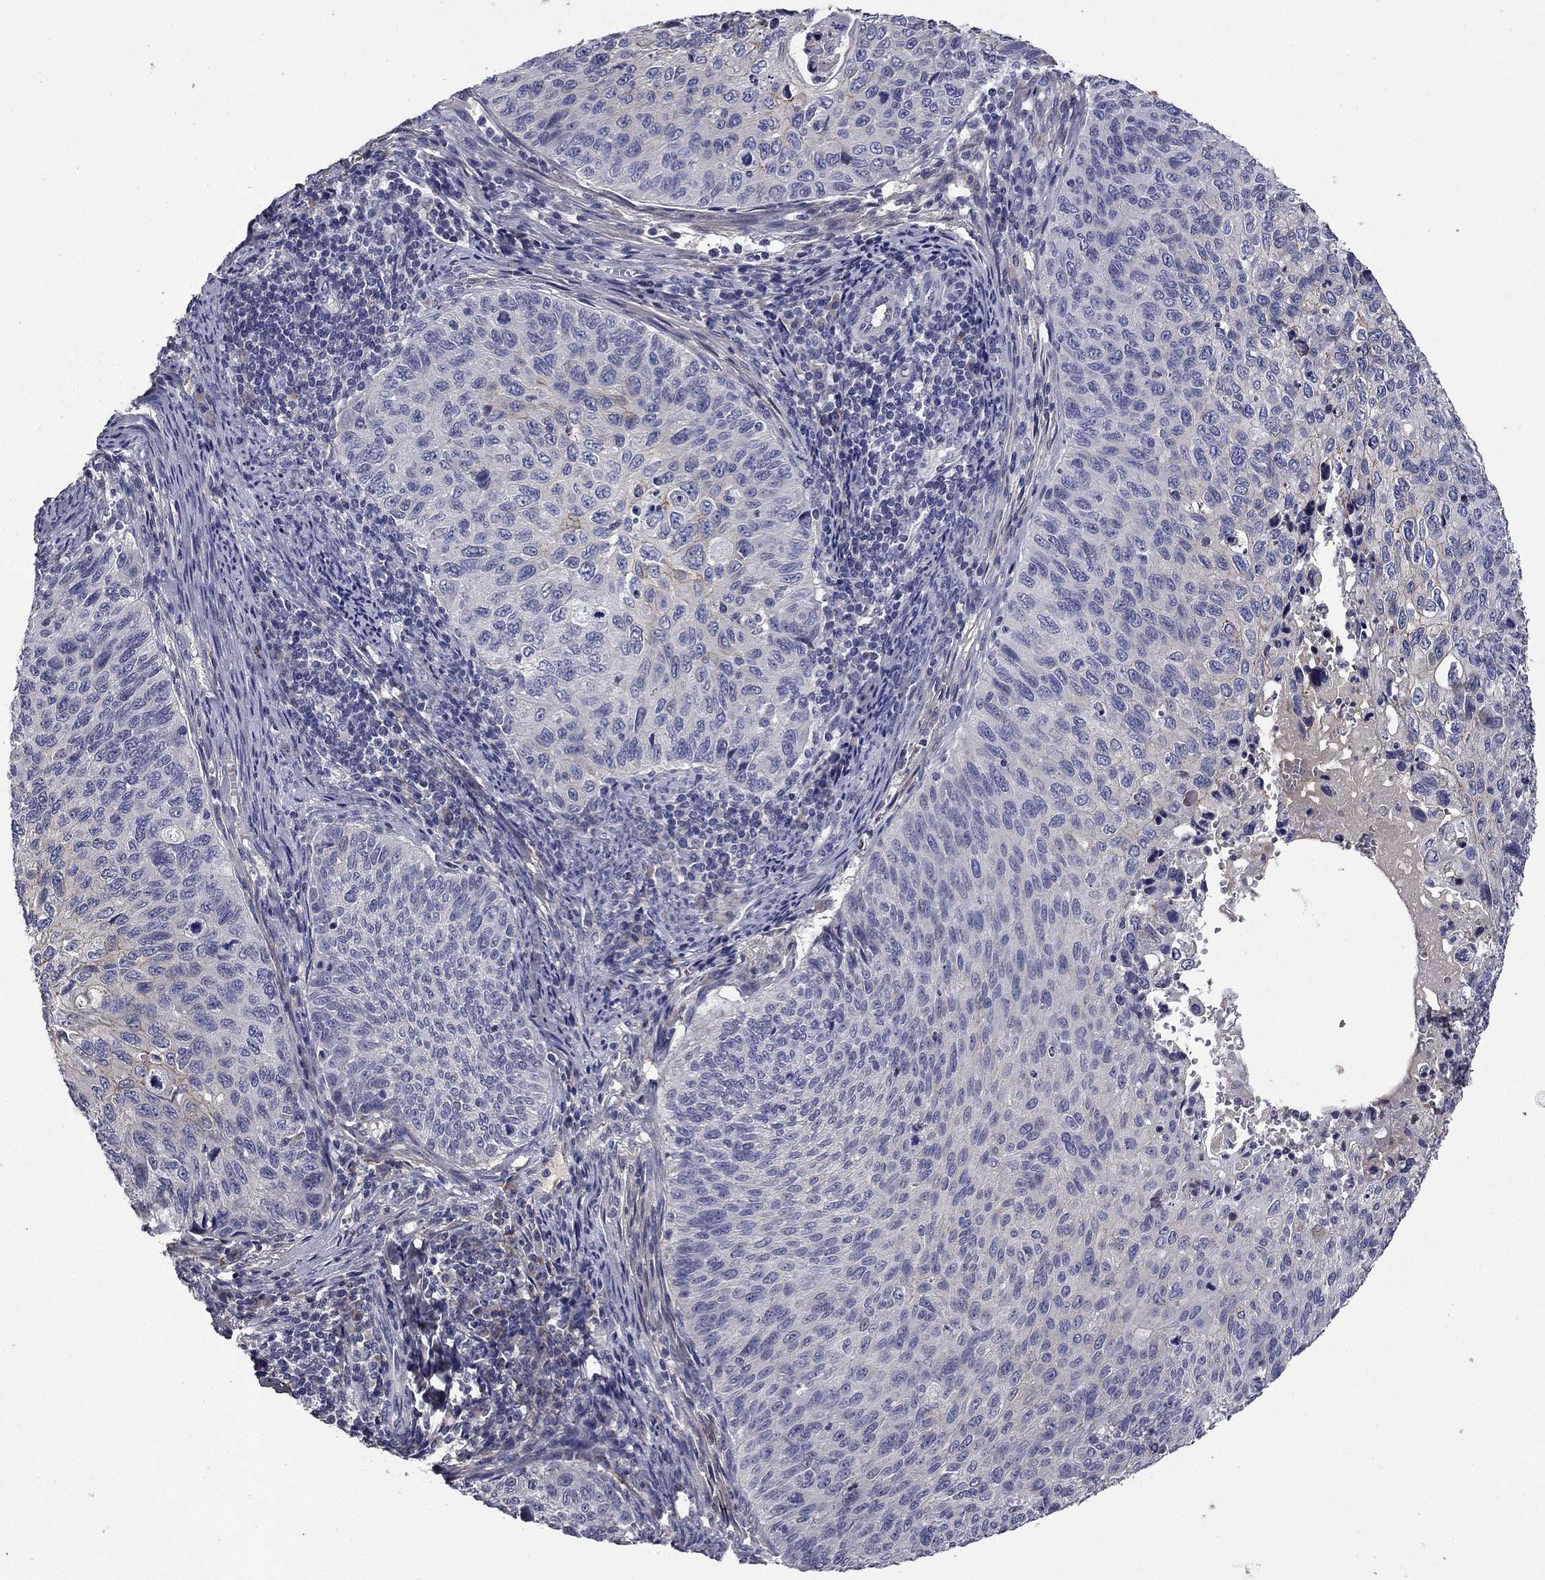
{"staining": {"intensity": "negative", "quantity": "none", "location": "none"}, "tissue": "cervical cancer", "cell_type": "Tumor cells", "image_type": "cancer", "snomed": [{"axis": "morphology", "description": "Squamous cell carcinoma, NOS"}, {"axis": "topography", "description": "Cervix"}], "caption": "Immunohistochemistry (IHC) image of cervical squamous cell carcinoma stained for a protein (brown), which shows no positivity in tumor cells.", "gene": "COL2A1", "patient": {"sex": "female", "age": 70}}